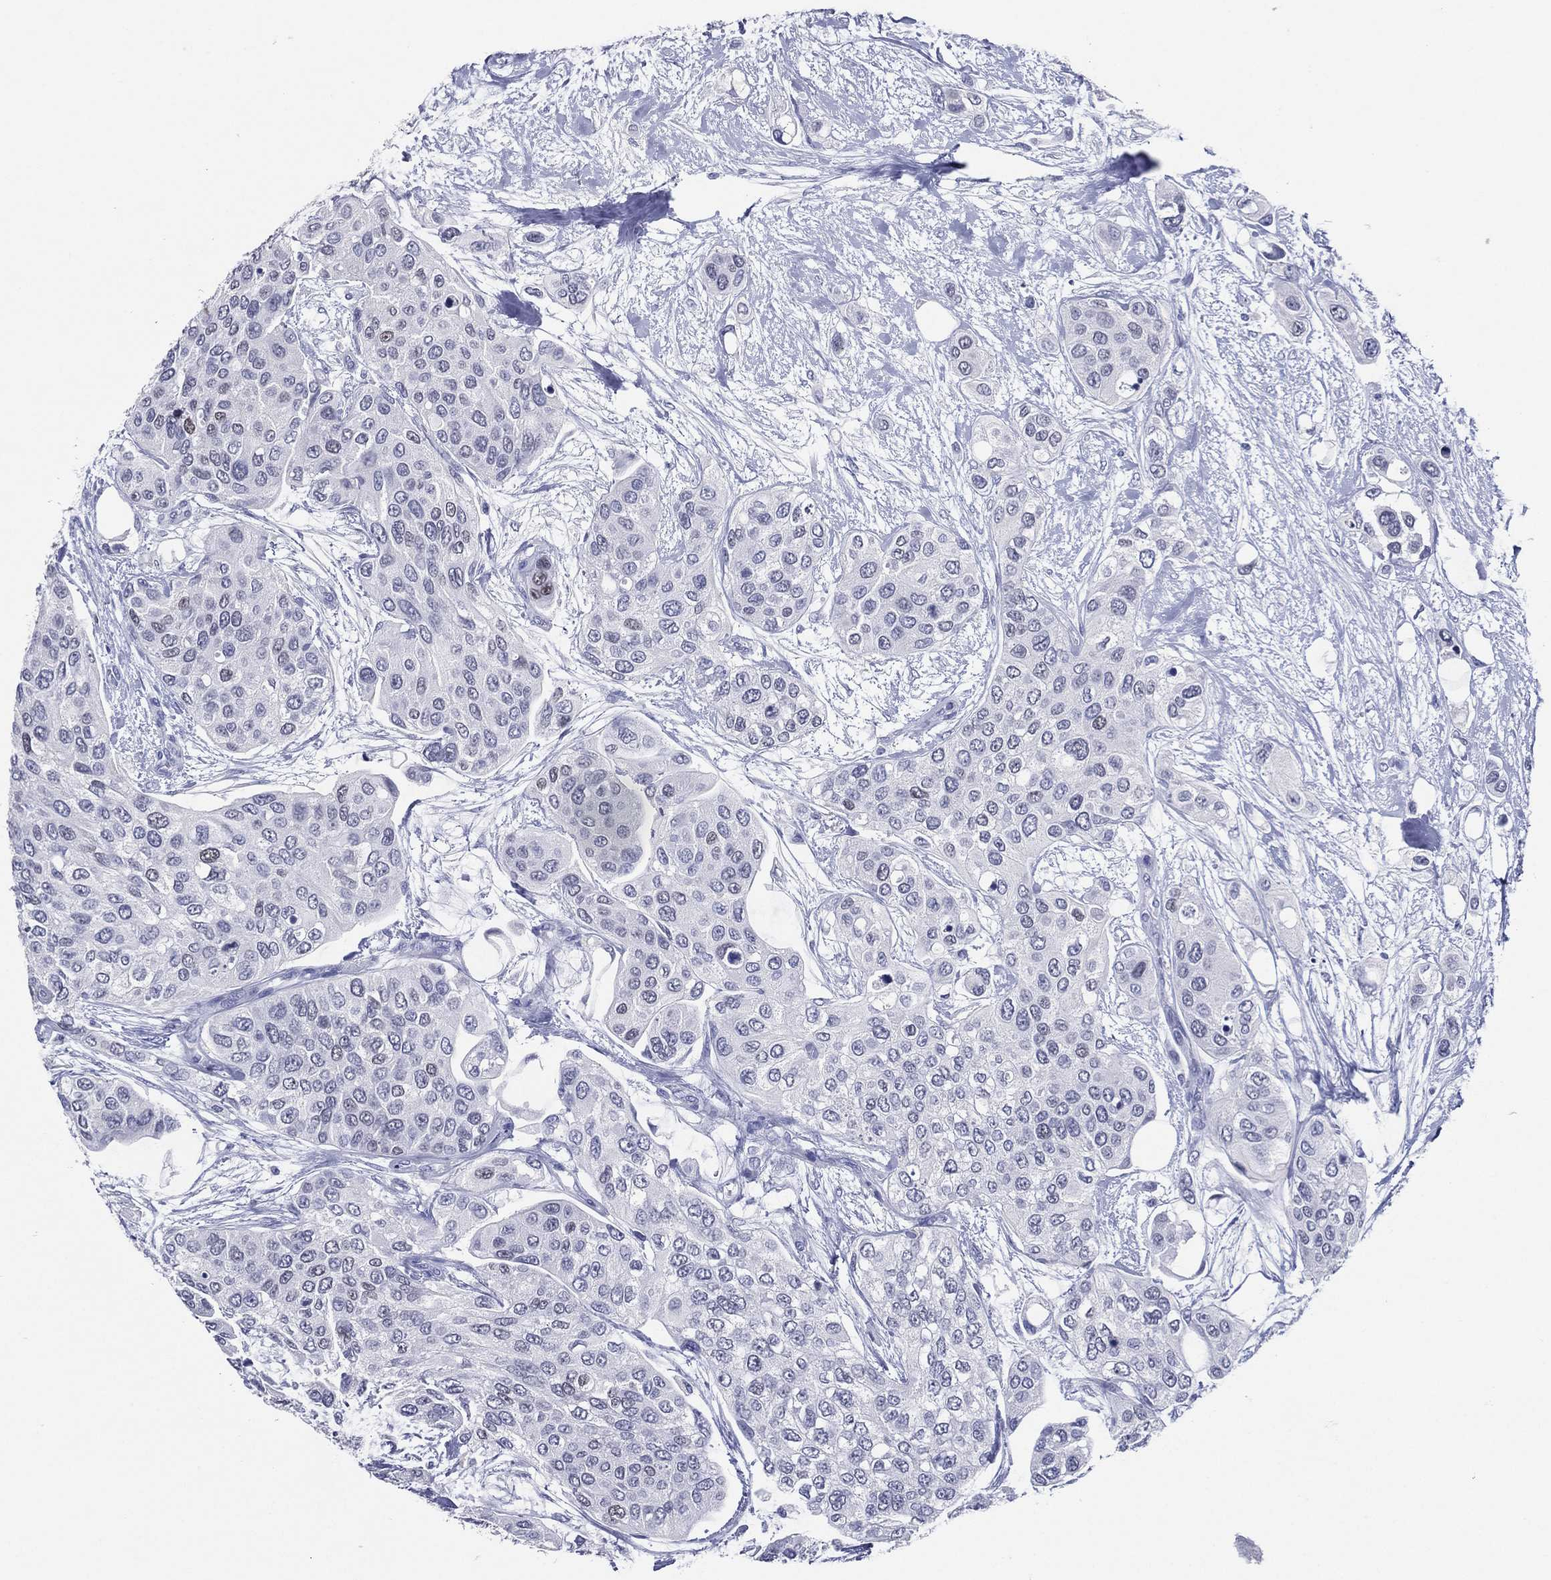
{"staining": {"intensity": "negative", "quantity": "none", "location": "none"}, "tissue": "urothelial cancer", "cell_type": "Tumor cells", "image_type": "cancer", "snomed": [{"axis": "morphology", "description": "Urothelial carcinoma, High grade"}, {"axis": "topography", "description": "Urinary bladder"}], "caption": "Tumor cells are negative for protein expression in human high-grade urothelial carcinoma.", "gene": "TFAP2A", "patient": {"sex": "male", "age": 77}}